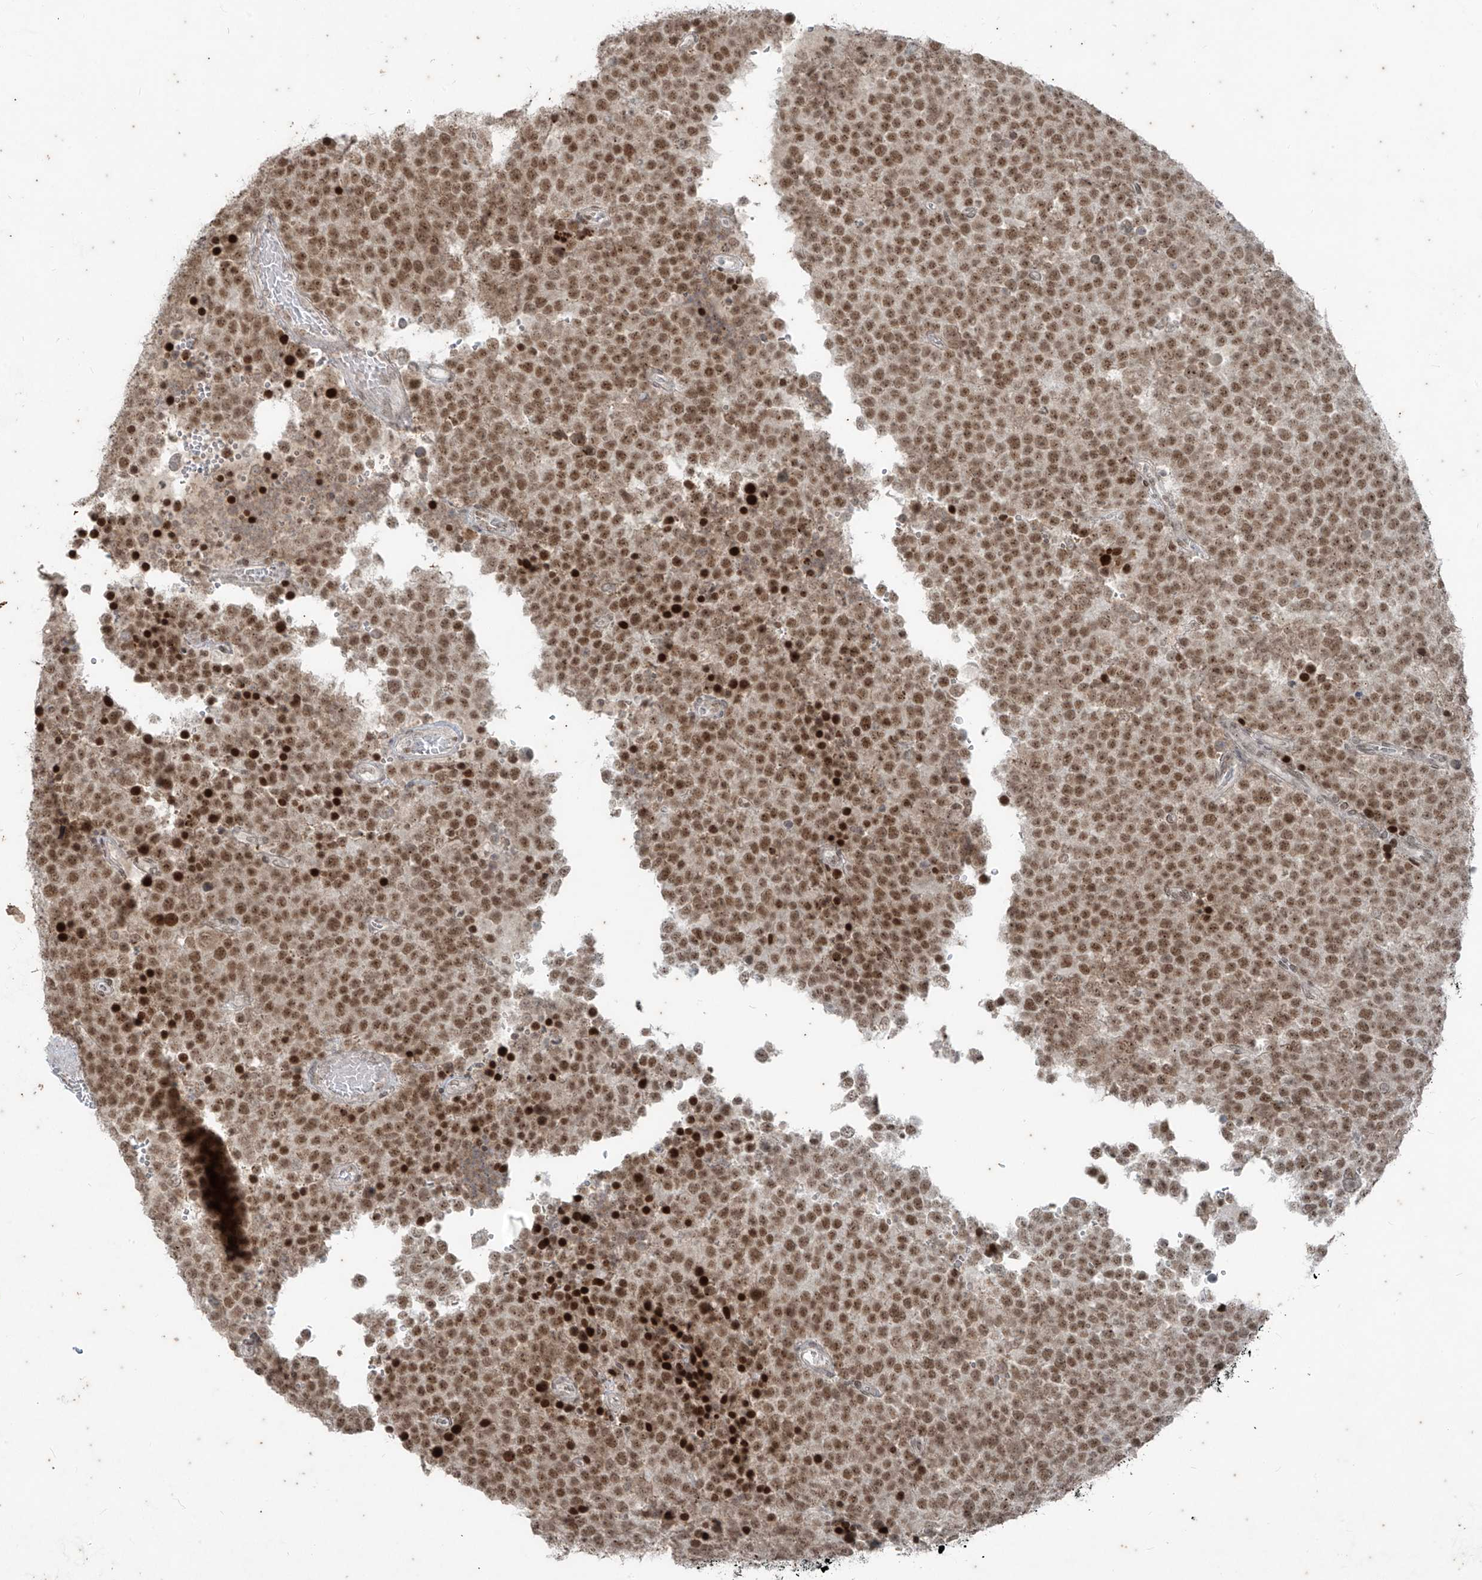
{"staining": {"intensity": "moderate", "quantity": ">75%", "location": "nuclear"}, "tissue": "testis cancer", "cell_type": "Tumor cells", "image_type": "cancer", "snomed": [{"axis": "morphology", "description": "Seminoma, NOS"}, {"axis": "topography", "description": "Testis"}], "caption": "The immunohistochemical stain shows moderate nuclear expression in tumor cells of testis cancer (seminoma) tissue. (Brightfield microscopy of DAB IHC at high magnification).", "gene": "ZNF354B", "patient": {"sex": "male", "age": 71}}